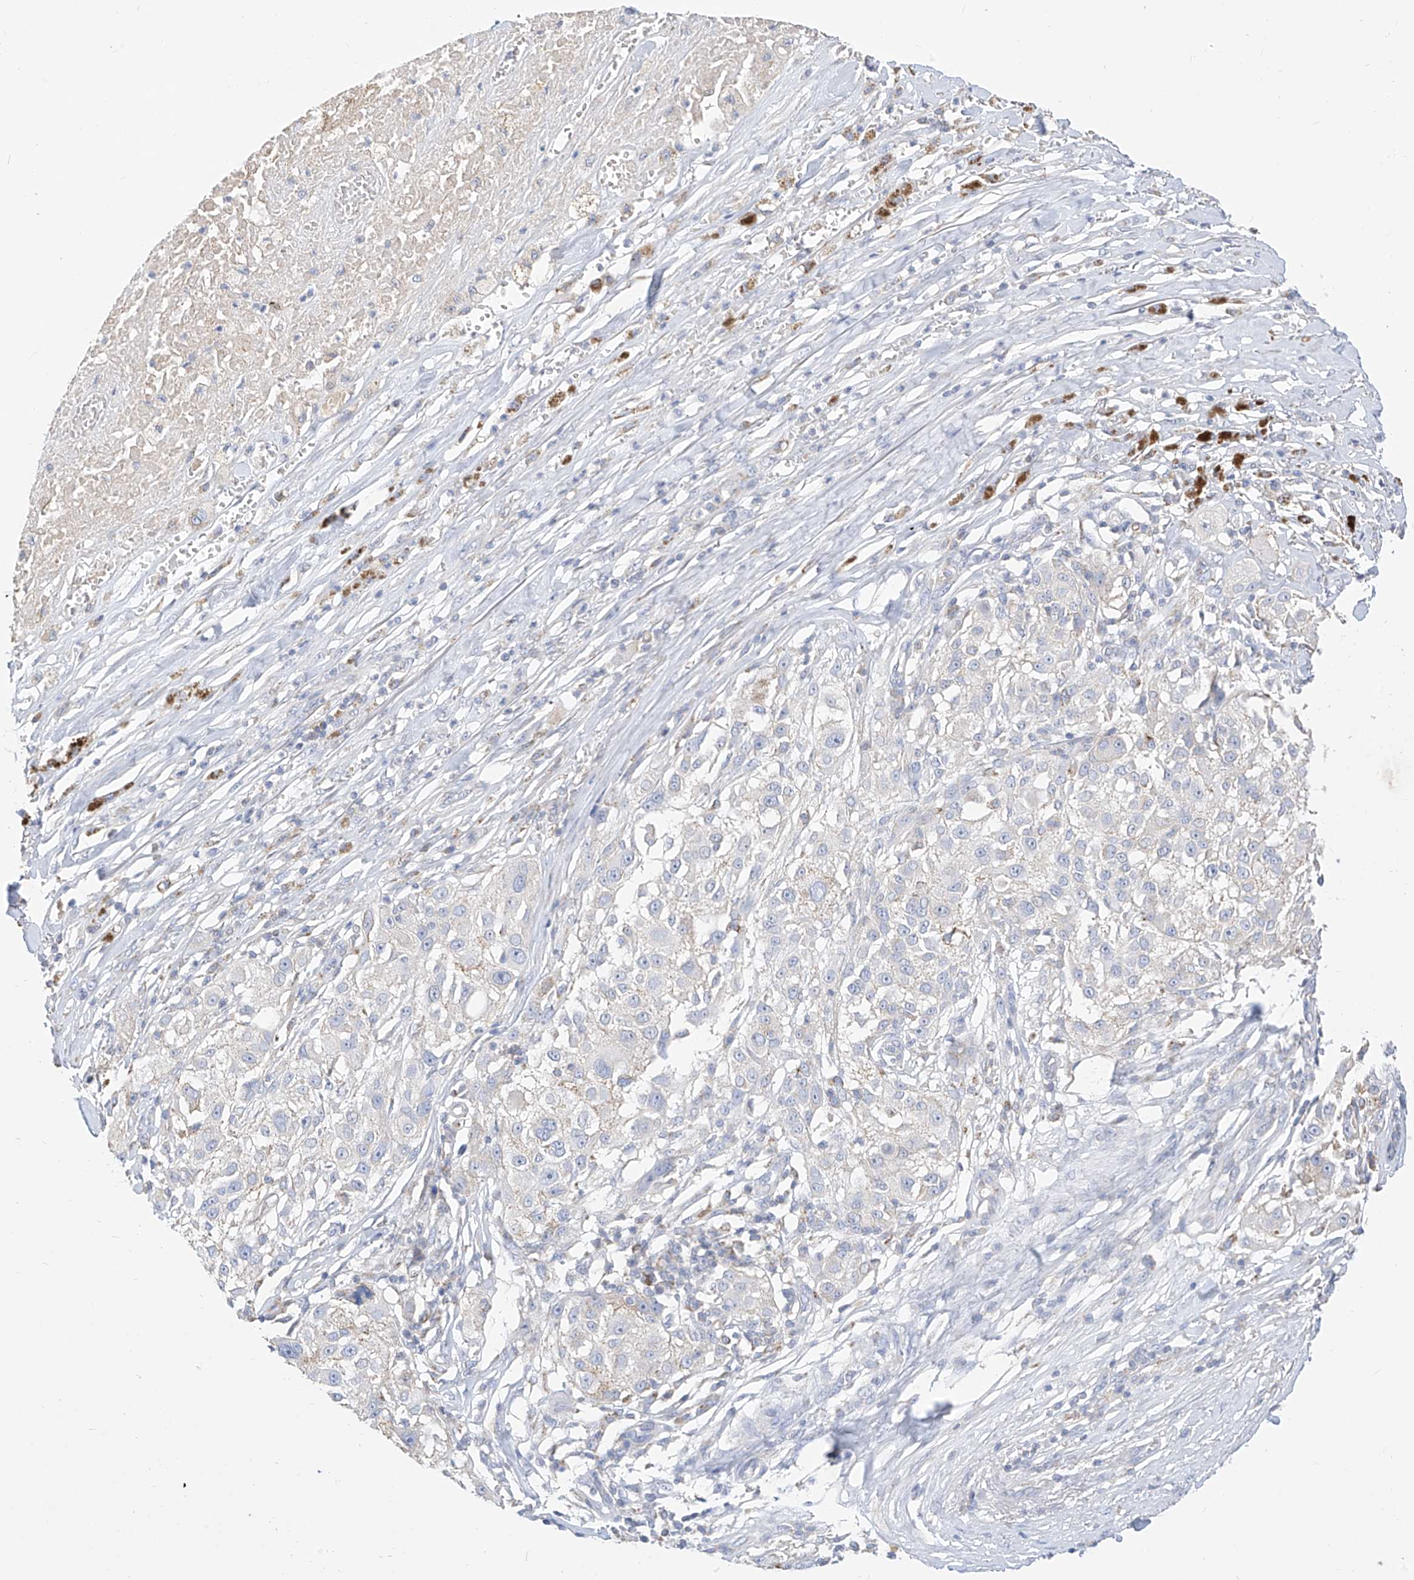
{"staining": {"intensity": "negative", "quantity": "none", "location": "none"}, "tissue": "melanoma", "cell_type": "Tumor cells", "image_type": "cancer", "snomed": [{"axis": "morphology", "description": "Necrosis, NOS"}, {"axis": "morphology", "description": "Malignant melanoma, NOS"}, {"axis": "topography", "description": "Skin"}], "caption": "Melanoma was stained to show a protein in brown. There is no significant positivity in tumor cells.", "gene": "RASA2", "patient": {"sex": "female", "age": 87}}